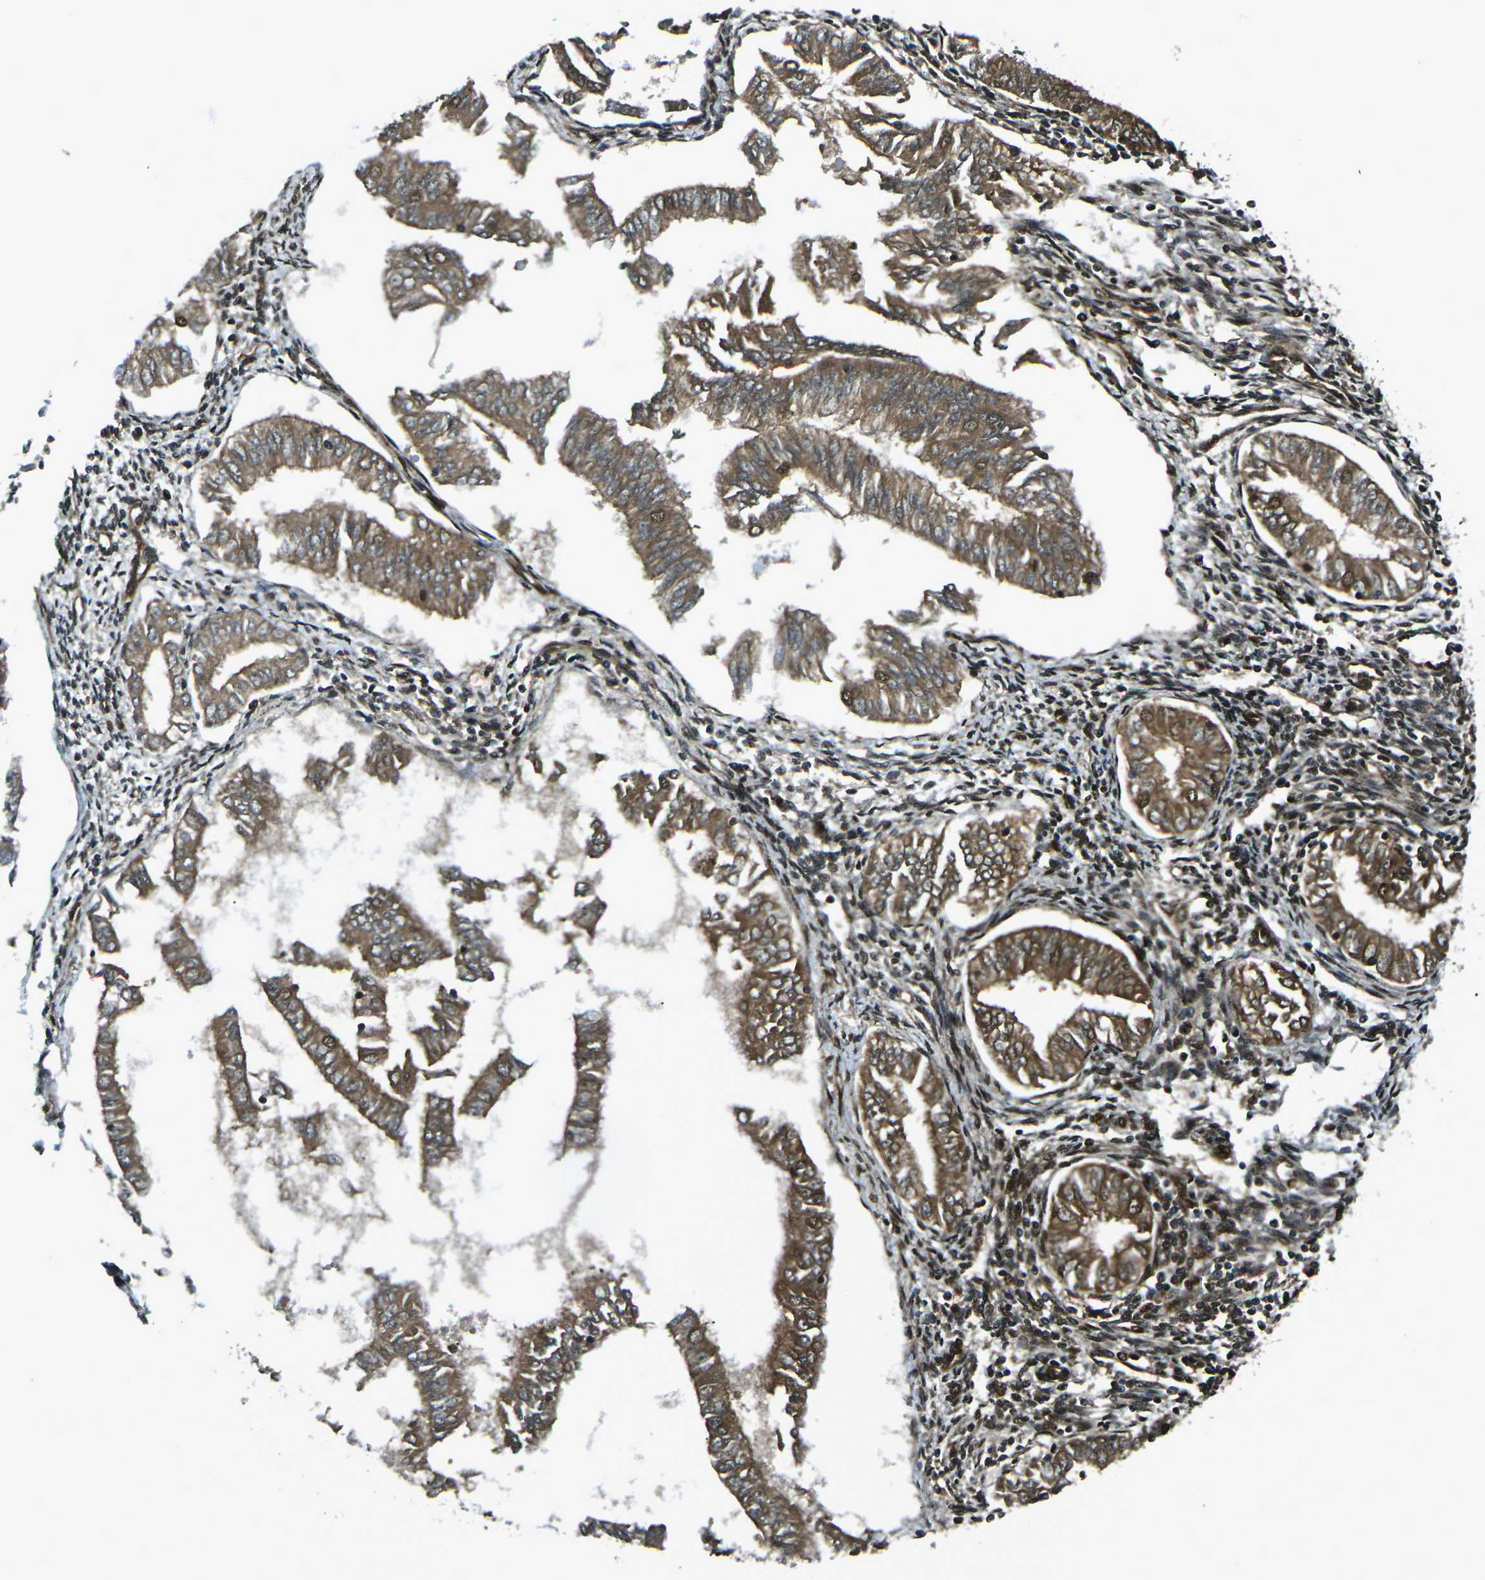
{"staining": {"intensity": "moderate", "quantity": ">75%", "location": "cytoplasmic/membranous"}, "tissue": "endometrial cancer", "cell_type": "Tumor cells", "image_type": "cancer", "snomed": [{"axis": "morphology", "description": "Adenocarcinoma, NOS"}, {"axis": "topography", "description": "Endometrium"}], "caption": "Brown immunohistochemical staining in endometrial cancer (adenocarcinoma) reveals moderate cytoplasmic/membranous staining in approximately >75% of tumor cells.", "gene": "HNRNPL", "patient": {"sex": "female", "age": 53}}